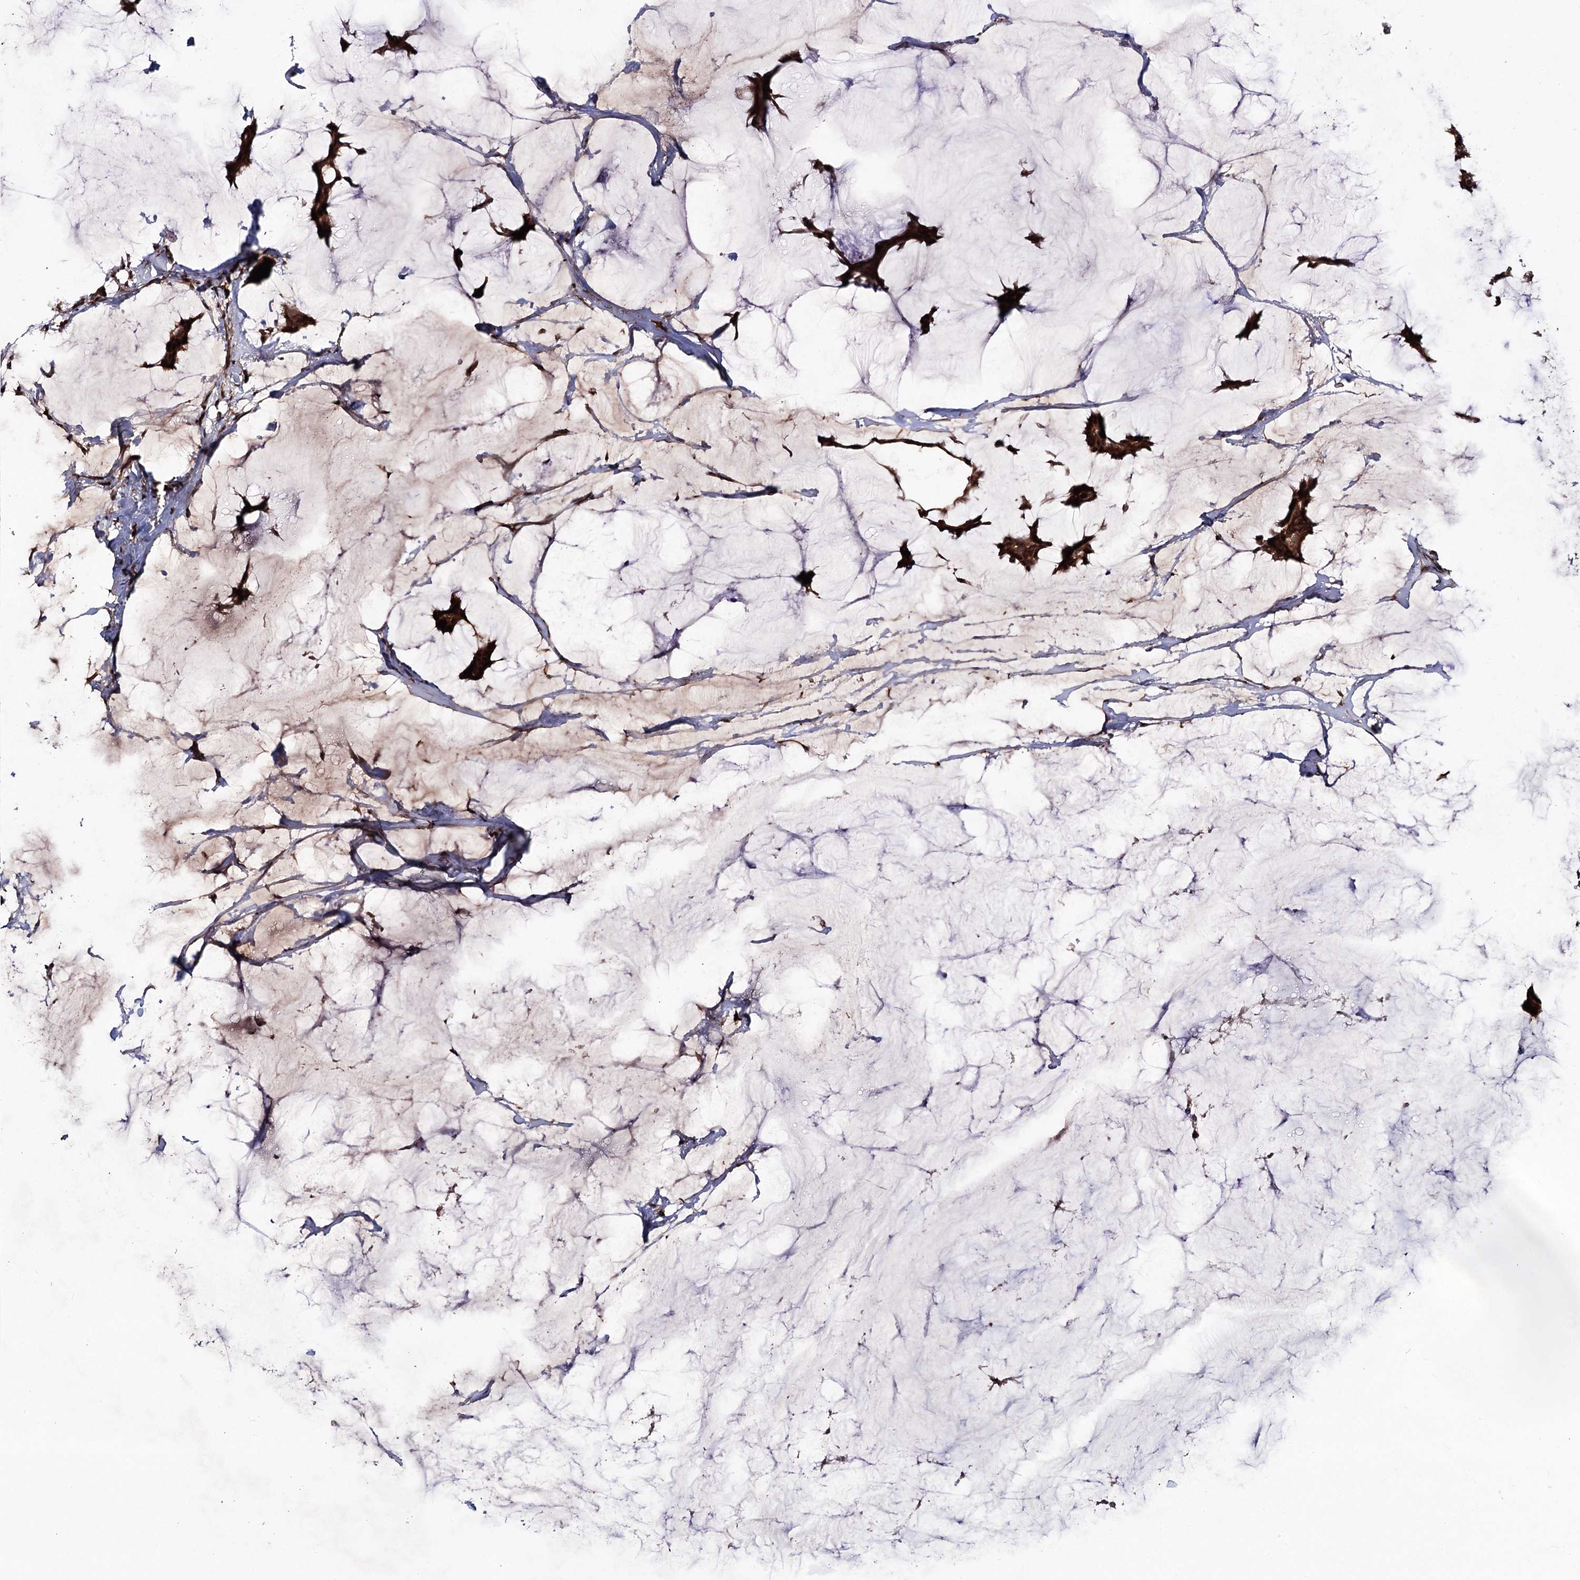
{"staining": {"intensity": "strong", "quantity": ">75%", "location": "cytoplasmic/membranous,nuclear"}, "tissue": "breast cancer", "cell_type": "Tumor cells", "image_type": "cancer", "snomed": [{"axis": "morphology", "description": "Duct carcinoma"}, {"axis": "topography", "description": "Breast"}], "caption": "The micrograph displays staining of breast cancer (infiltrating ductal carcinoma), revealing strong cytoplasmic/membranous and nuclear protein expression (brown color) within tumor cells.", "gene": "FAM53B", "patient": {"sex": "female", "age": 93}}